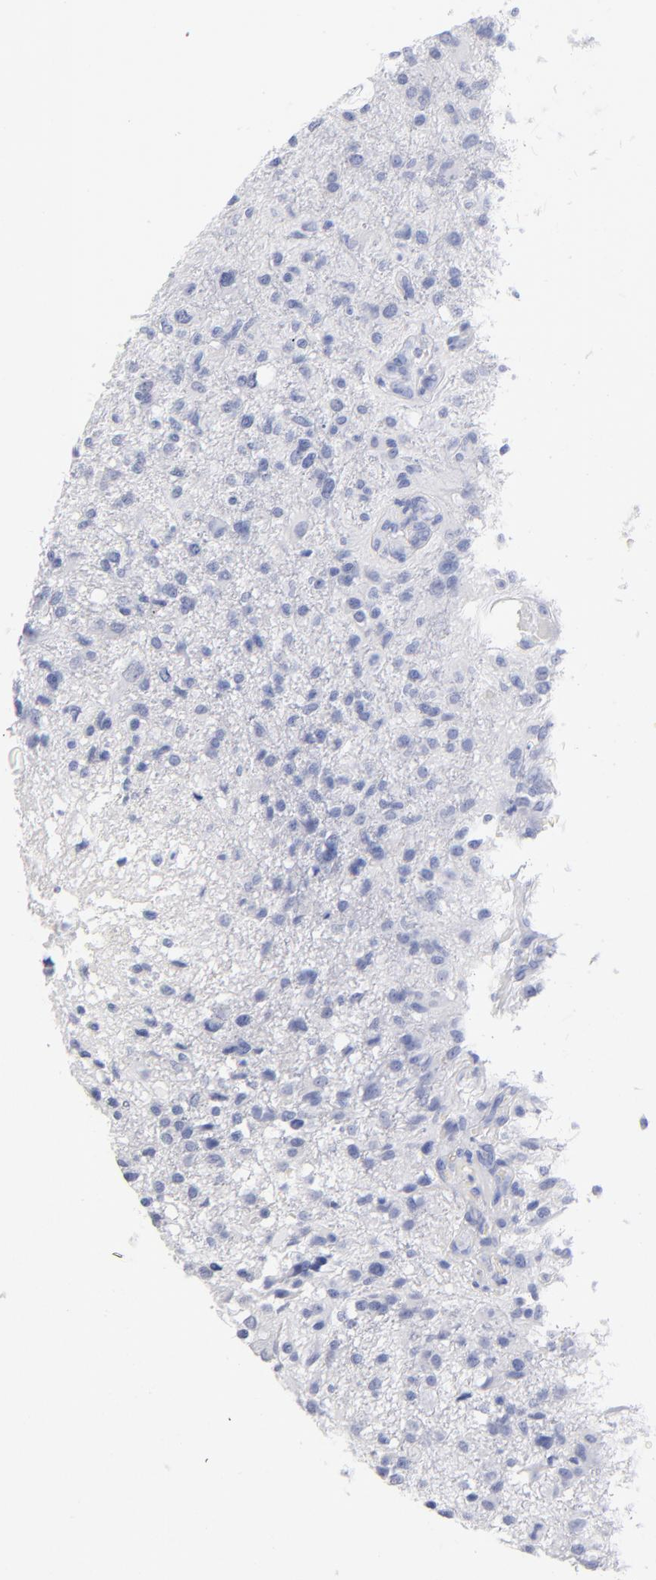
{"staining": {"intensity": "negative", "quantity": "none", "location": "none"}, "tissue": "glioma", "cell_type": "Tumor cells", "image_type": "cancer", "snomed": [{"axis": "morphology", "description": "Glioma, malignant, High grade"}, {"axis": "topography", "description": "Cerebral cortex"}], "caption": "Immunohistochemistry (IHC) of glioma demonstrates no positivity in tumor cells. Brightfield microscopy of immunohistochemistry (IHC) stained with DAB (brown) and hematoxylin (blue), captured at high magnification.", "gene": "ARG1", "patient": {"sex": "male", "age": 76}}